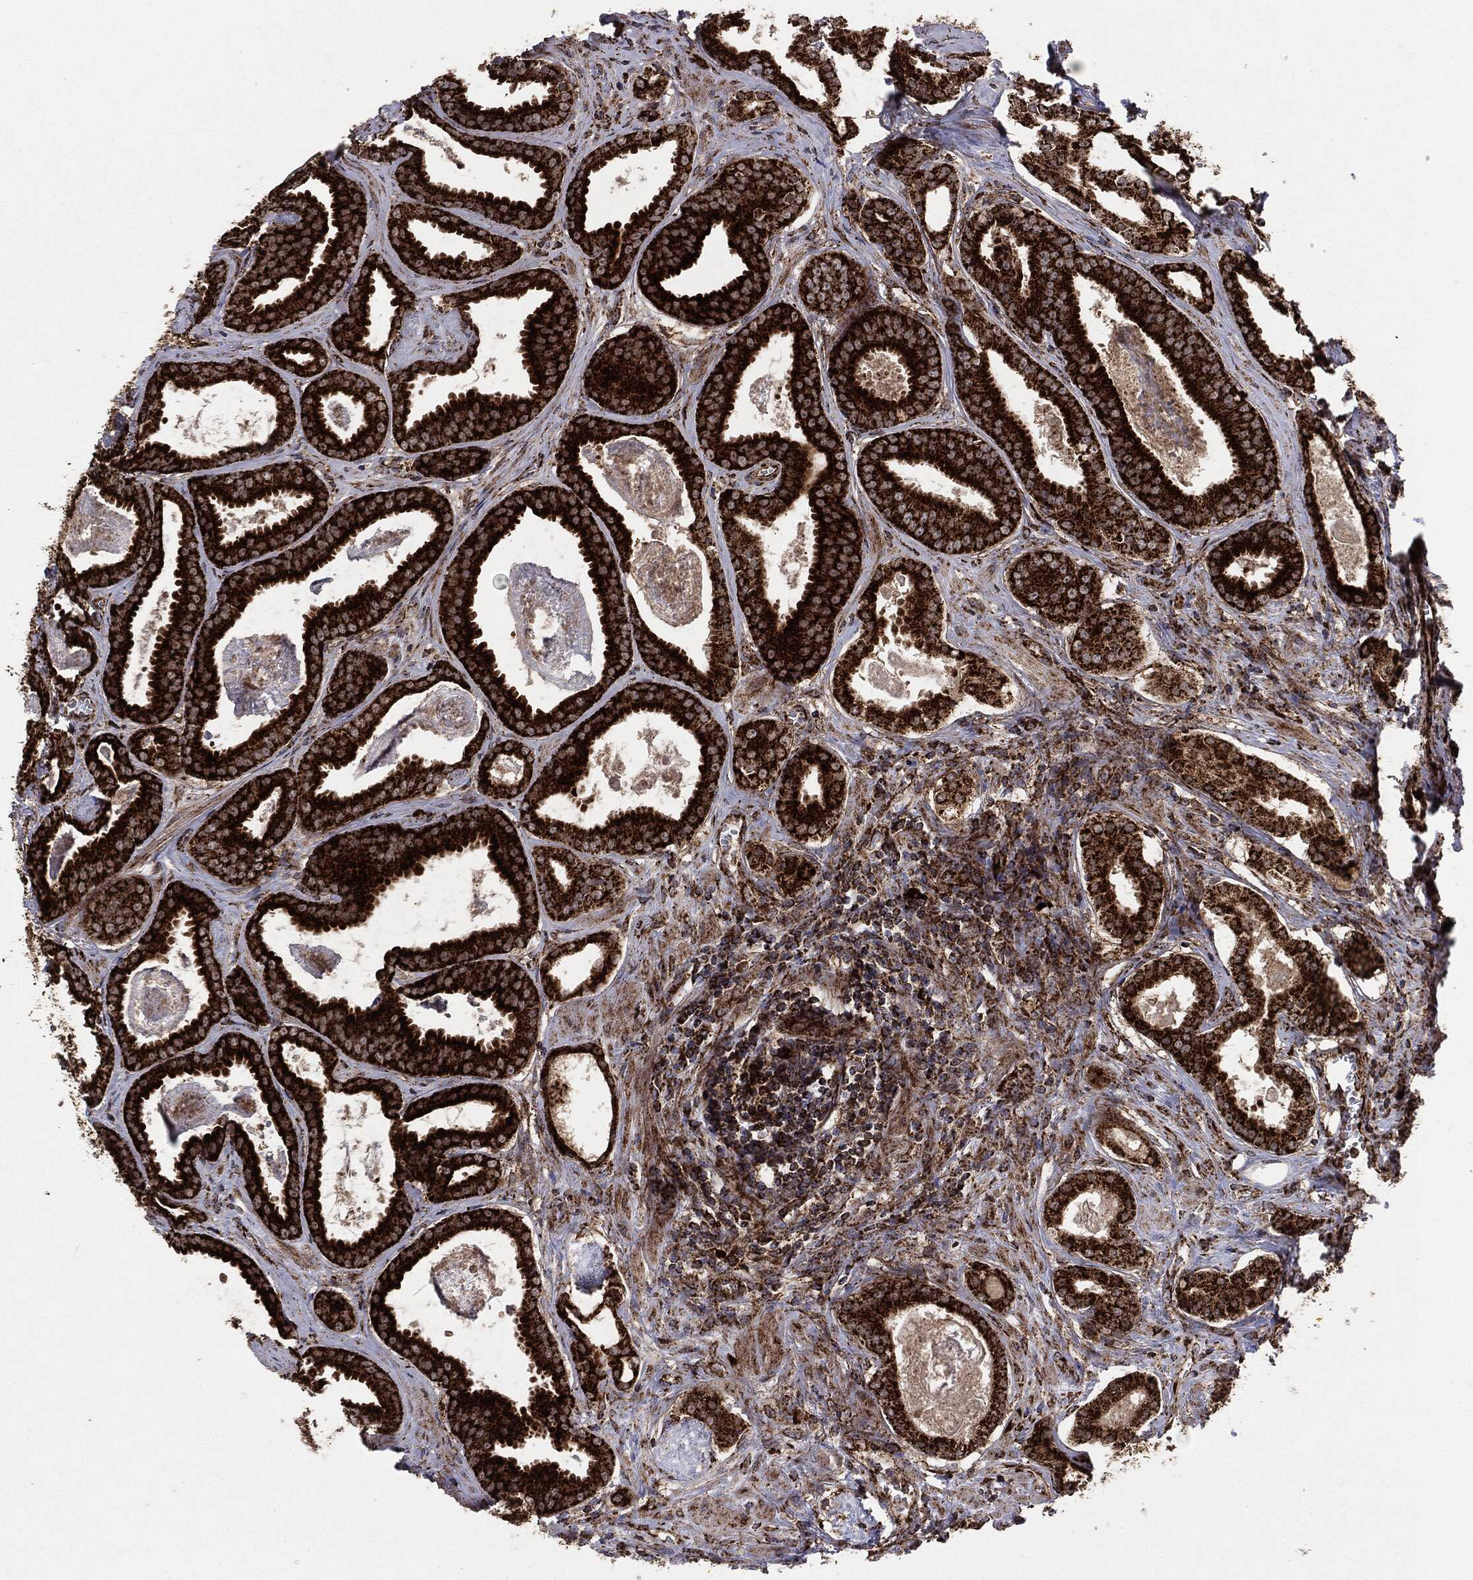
{"staining": {"intensity": "strong", "quantity": ">75%", "location": "cytoplasmic/membranous"}, "tissue": "prostate cancer", "cell_type": "Tumor cells", "image_type": "cancer", "snomed": [{"axis": "morphology", "description": "Adenocarcinoma, NOS"}, {"axis": "topography", "description": "Prostate"}], "caption": "Human prostate cancer (adenocarcinoma) stained with a brown dye demonstrates strong cytoplasmic/membranous positive positivity in about >75% of tumor cells.", "gene": "MAP2K1", "patient": {"sex": "male", "age": 61}}